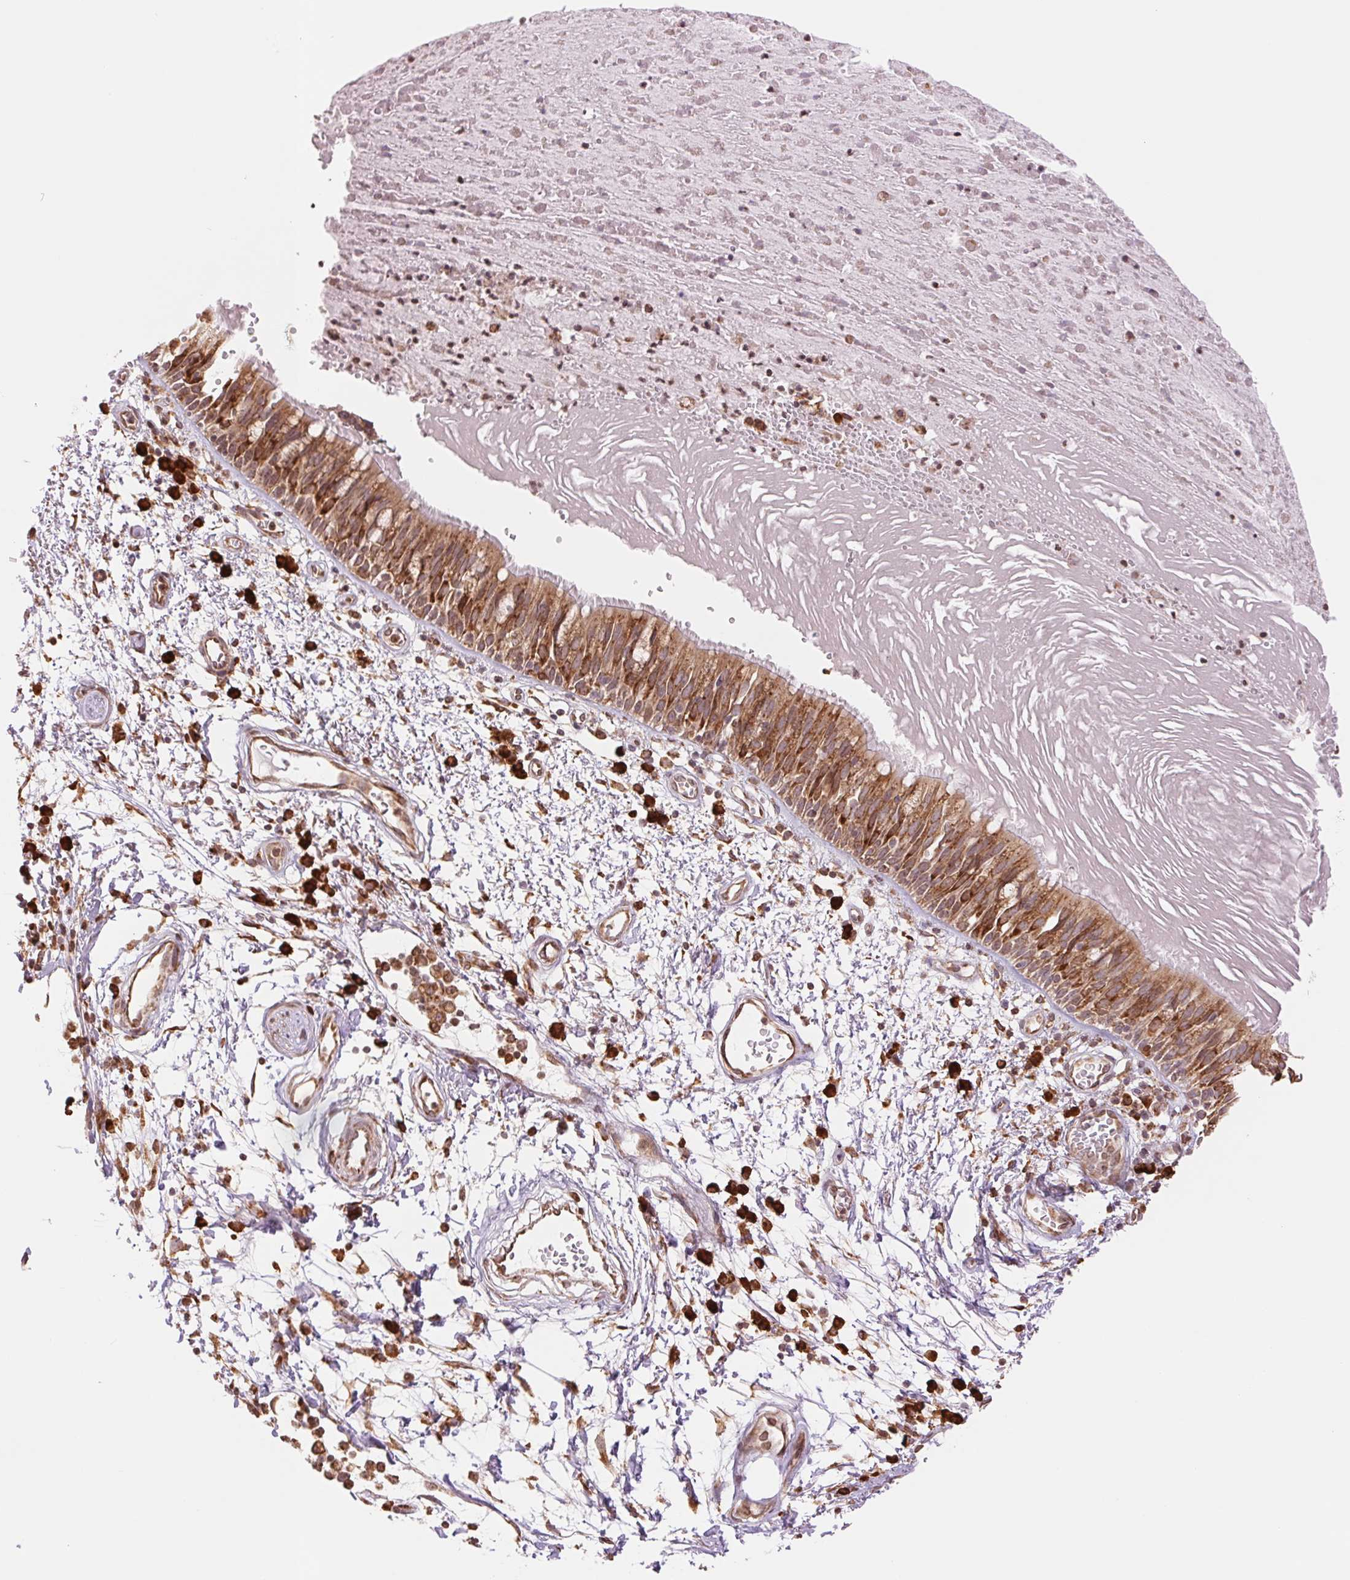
{"staining": {"intensity": "moderate", "quantity": ">75%", "location": "cytoplasmic/membranous"}, "tissue": "bronchus", "cell_type": "Respiratory epithelial cells", "image_type": "normal", "snomed": [{"axis": "morphology", "description": "Normal tissue, NOS"}, {"axis": "morphology", "description": "Squamous cell carcinoma, NOS"}, {"axis": "topography", "description": "Cartilage tissue"}, {"axis": "topography", "description": "Bronchus"}, {"axis": "topography", "description": "Lung"}], "caption": "This photomicrograph reveals immunohistochemistry (IHC) staining of normal human bronchus, with medium moderate cytoplasmic/membranous positivity in about >75% of respiratory epithelial cells.", "gene": "RPN1", "patient": {"sex": "male", "age": 66}}